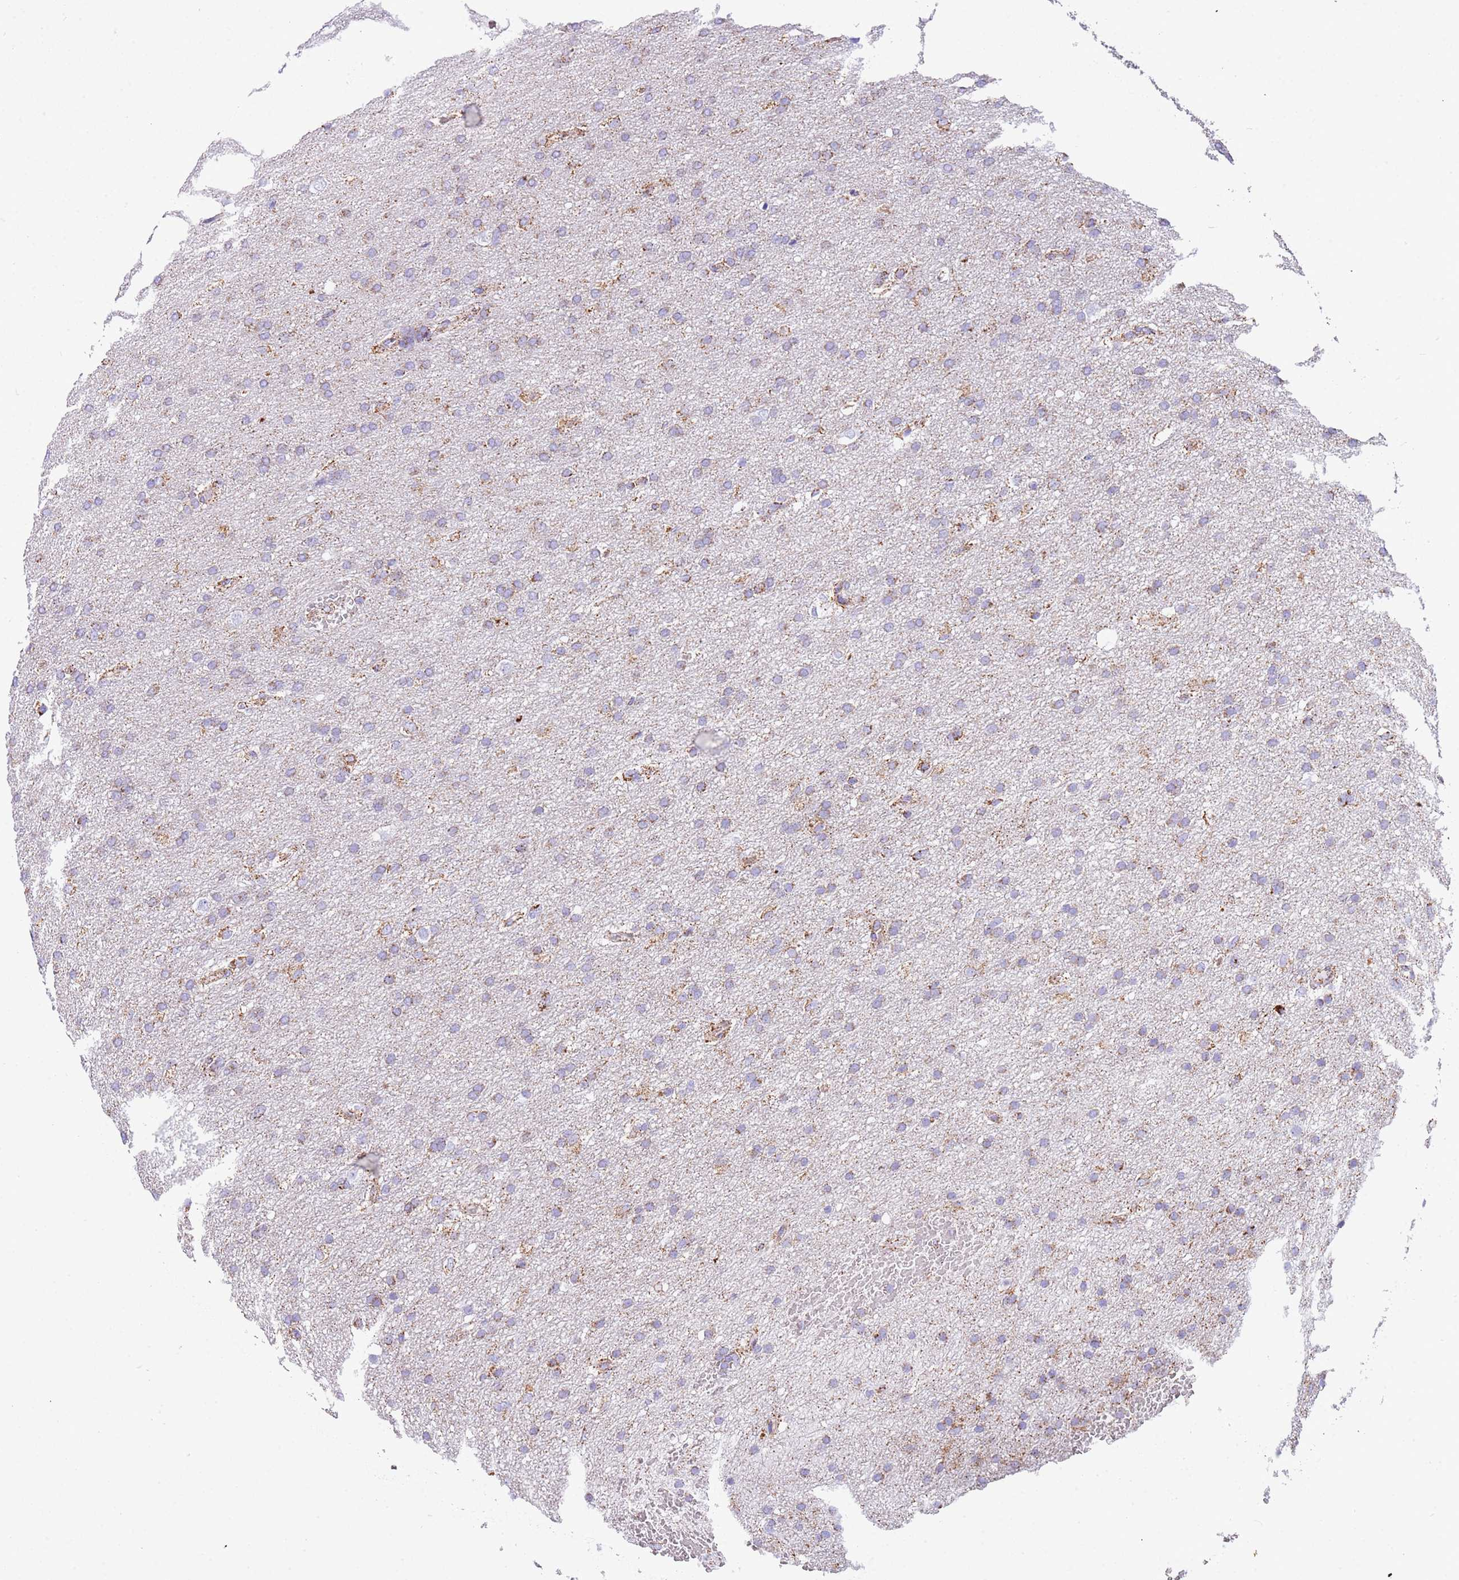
{"staining": {"intensity": "weak", "quantity": "25%-75%", "location": "cytoplasmic/membranous"}, "tissue": "glioma", "cell_type": "Tumor cells", "image_type": "cancer", "snomed": [{"axis": "morphology", "description": "Glioma, malignant, High grade"}, {"axis": "topography", "description": "Cerebral cortex"}], "caption": "Immunohistochemistry of malignant glioma (high-grade) shows low levels of weak cytoplasmic/membranous staining in approximately 25%-75% of tumor cells.", "gene": "SUCLG2", "patient": {"sex": "female", "age": 36}}